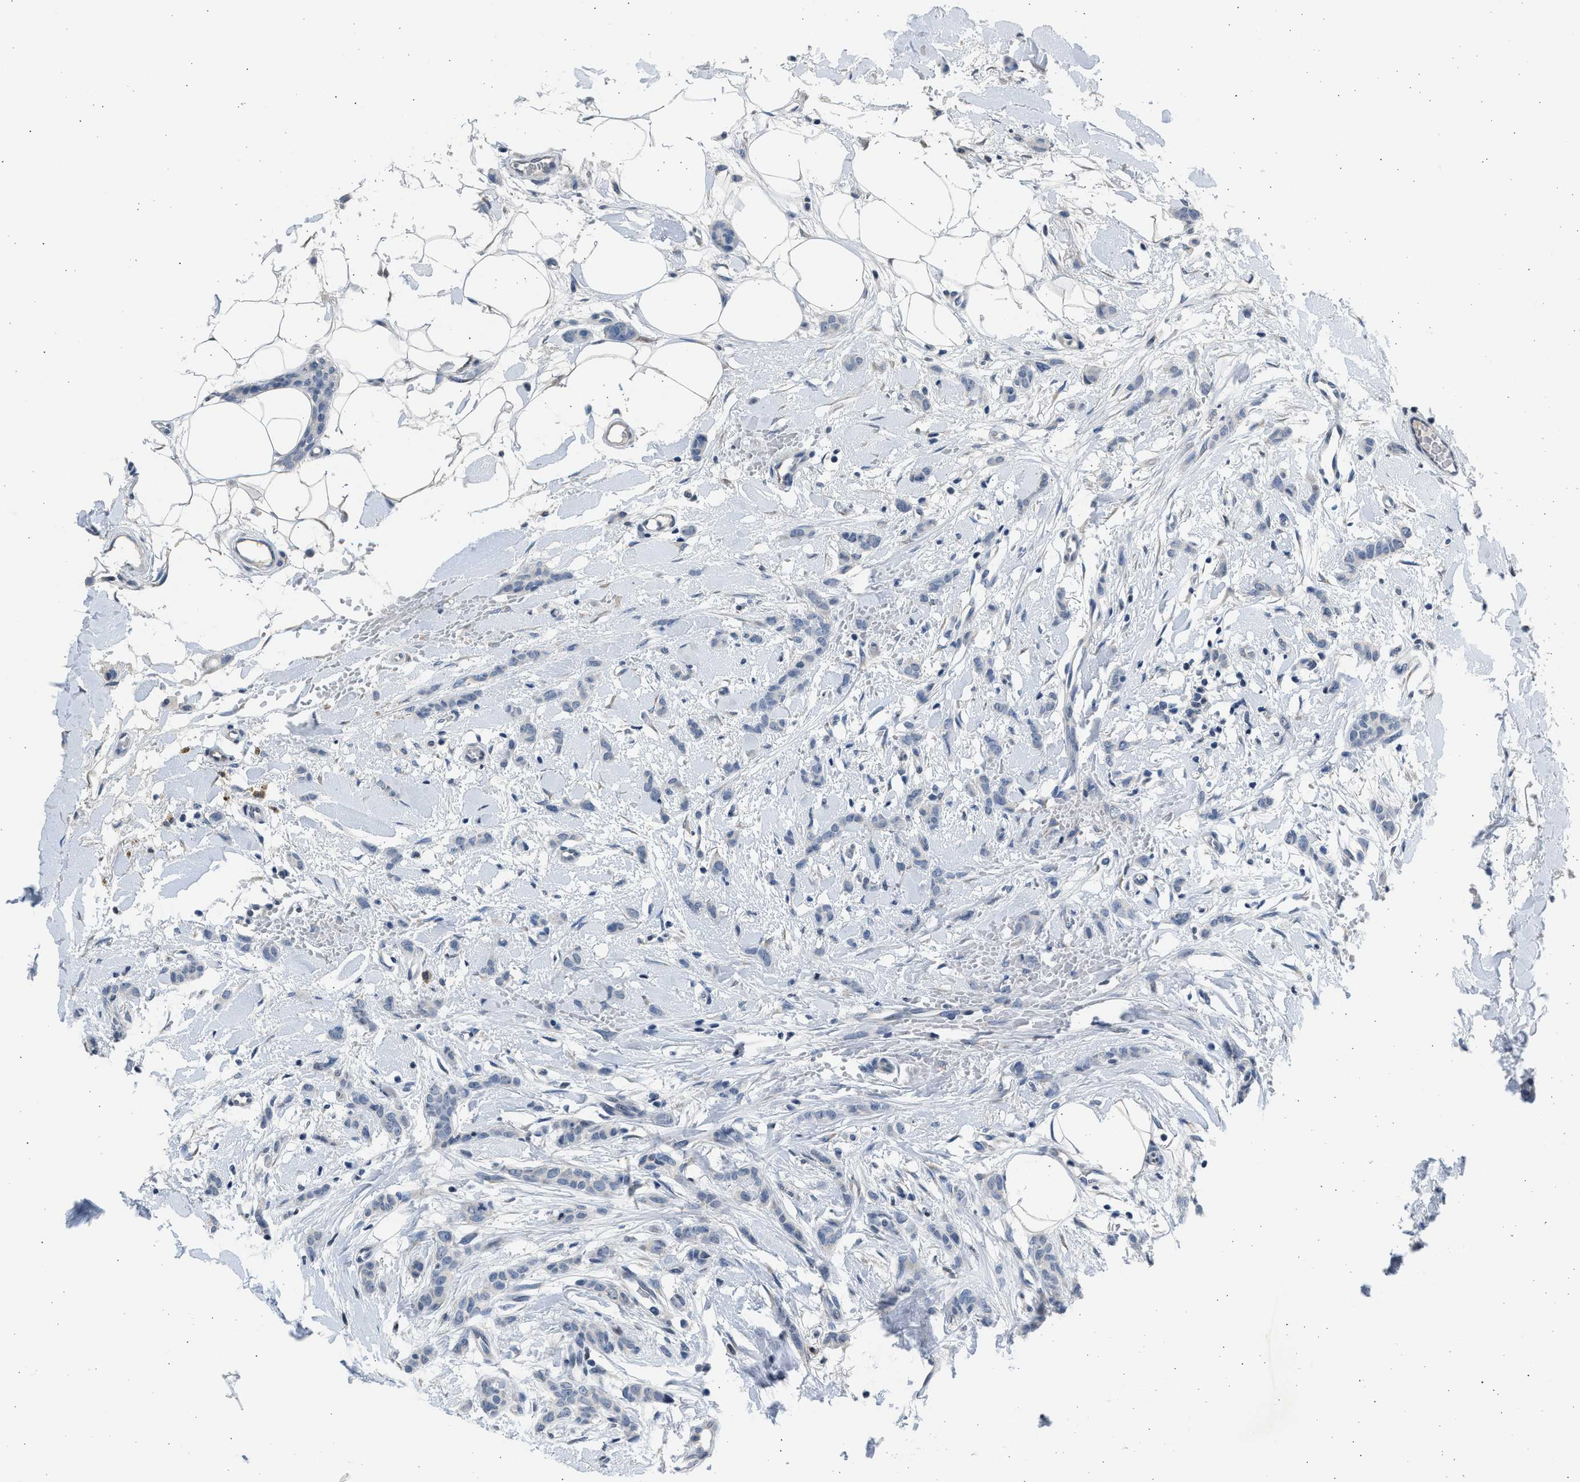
{"staining": {"intensity": "negative", "quantity": "none", "location": "none"}, "tissue": "breast cancer", "cell_type": "Tumor cells", "image_type": "cancer", "snomed": [{"axis": "morphology", "description": "Lobular carcinoma"}, {"axis": "topography", "description": "Skin"}, {"axis": "topography", "description": "Breast"}], "caption": "Tumor cells show no significant protein expression in breast cancer (lobular carcinoma).", "gene": "HMGN3", "patient": {"sex": "female", "age": 46}}